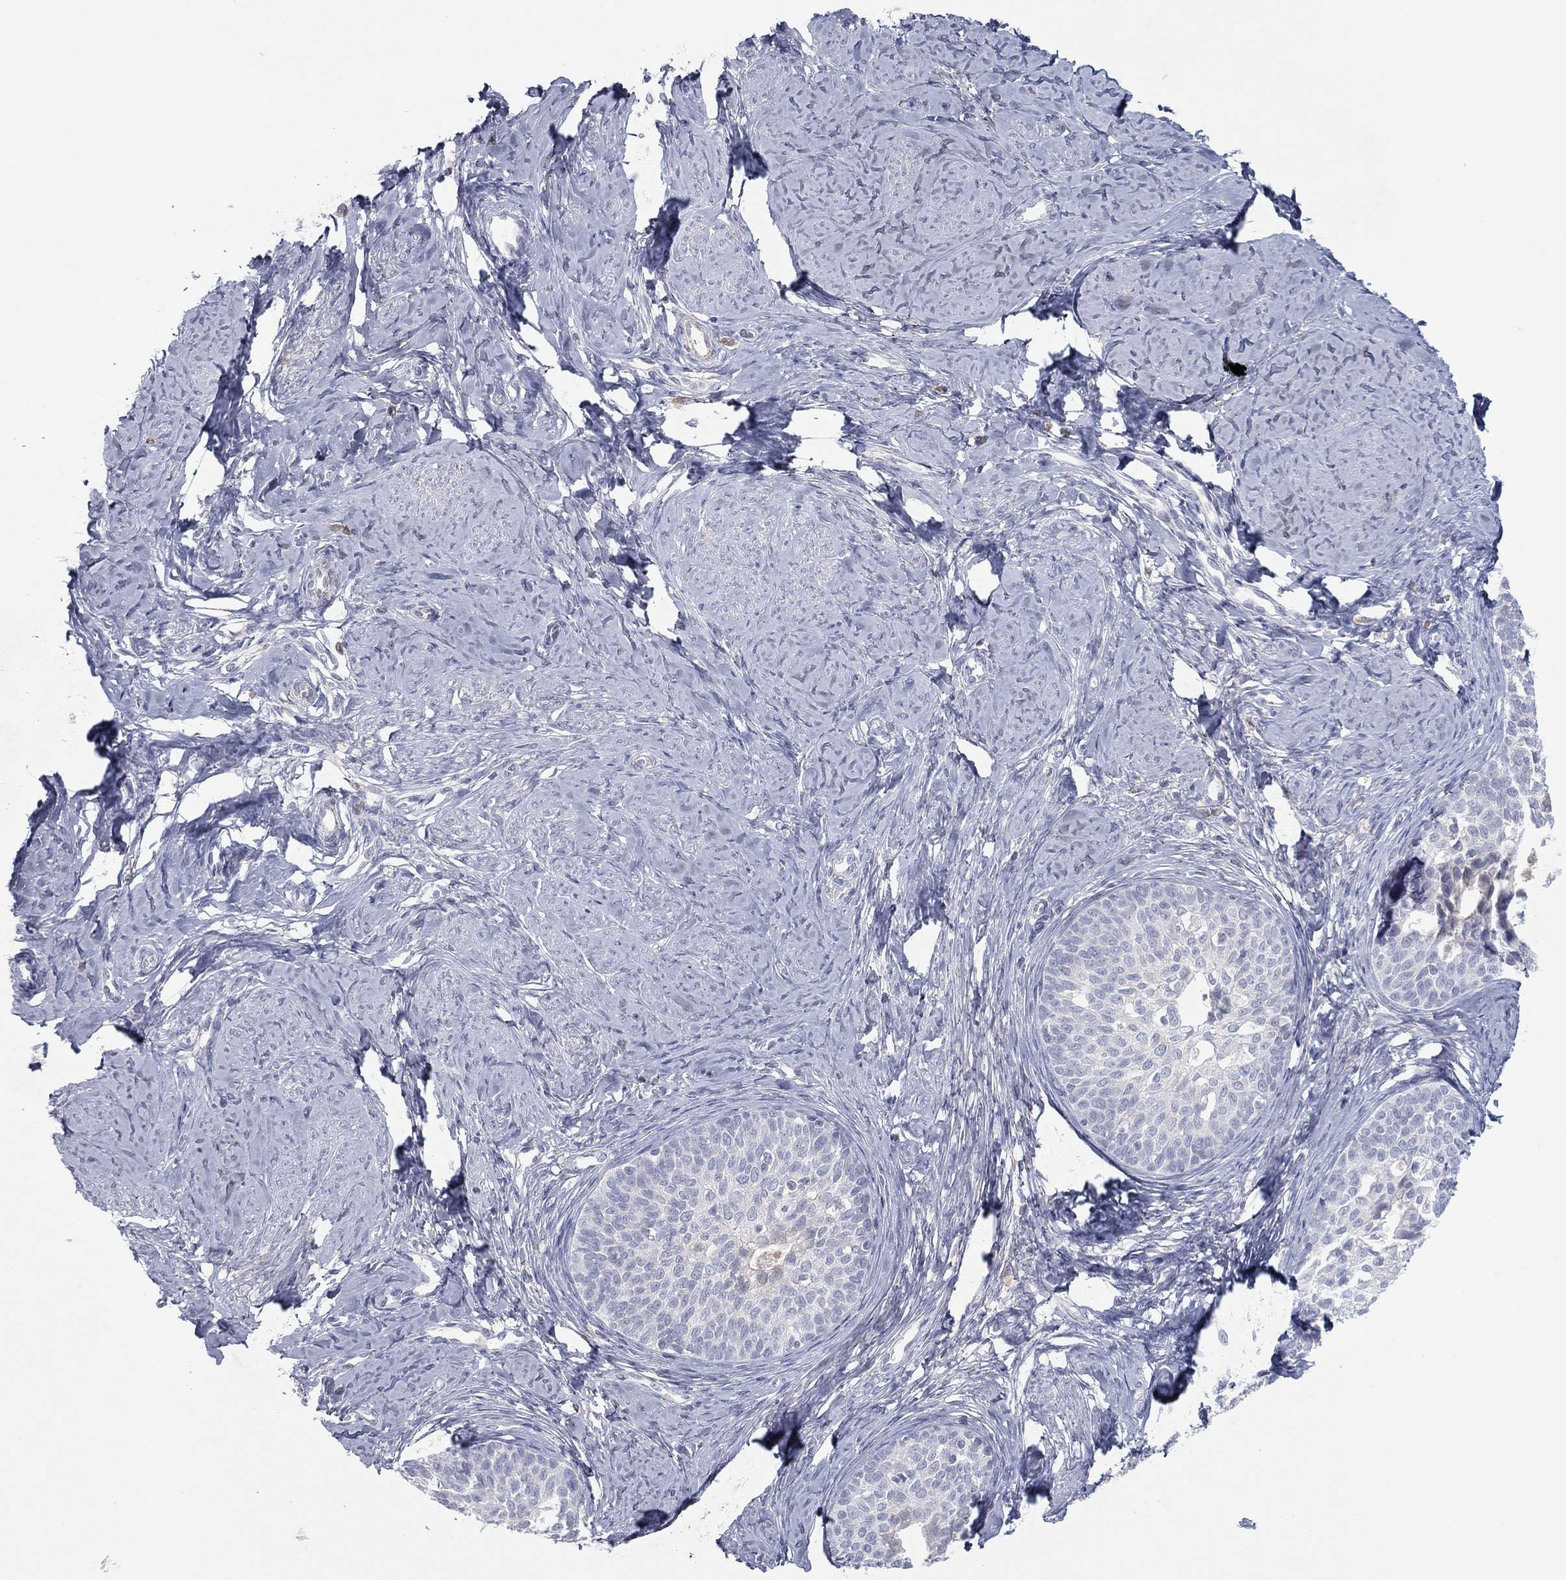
{"staining": {"intensity": "weak", "quantity": "<25%", "location": "cytoplasmic/membranous"}, "tissue": "cervical cancer", "cell_type": "Tumor cells", "image_type": "cancer", "snomed": [{"axis": "morphology", "description": "Squamous cell carcinoma, NOS"}, {"axis": "topography", "description": "Cervix"}], "caption": "Immunohistochemistry (IHC) of human squamous cell carcinoma (cervical) demonstrates no positivity in tumor cells. The staining was performed using DAB to visualize the protein expression in brown, while the nuclei were stained in blue with hematoxylin (Magnification: 20x).", "gene": "CPT1B", "patient": {"sex": "female", "age": 51}}